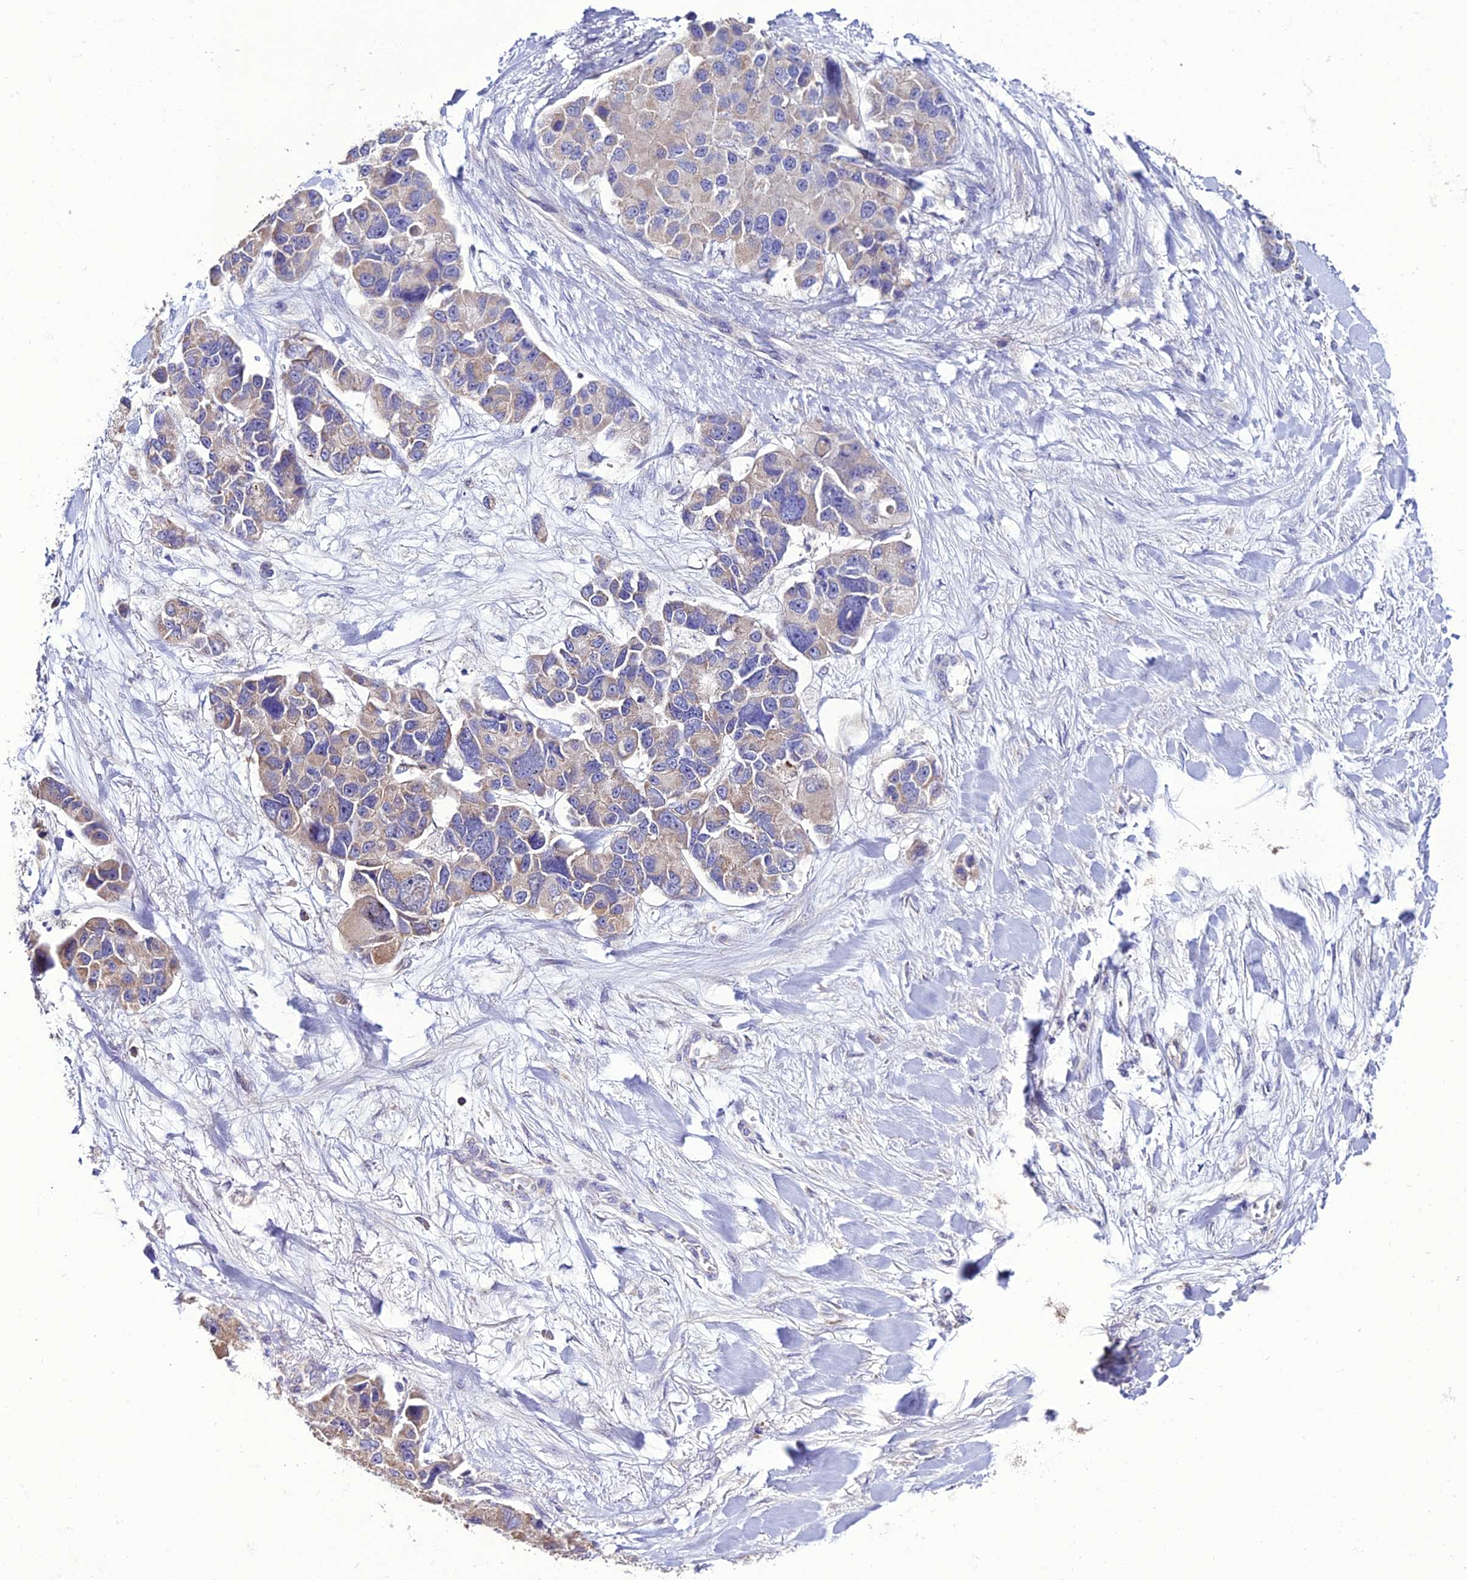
{"staining": {"intensity": "weak", "quantity": "25%-75%", "location": "cytoplasmic/membranous"}, "tissue": "lung cancer", "cell_type": "Tumor cells", "image_type": "cancer", "snomed": [{"axis": "morphology", "description": "Adenocarcinoma, NOS"}, {"axis": "topography", "description": "Lung"}], "caption": "High-power microscopy captured an immunohistochemistry image of lung adenocarcinoma, revealing weak cytoplasmic/membranous staining in about 25%-75% of tumor cells. (DAB (3,3'-diaminobenzidine) = brown stain, brightfield microscopy at high magnification).", "gene": "HOGA1", "patient": {"sex": "female", "age": 54}}